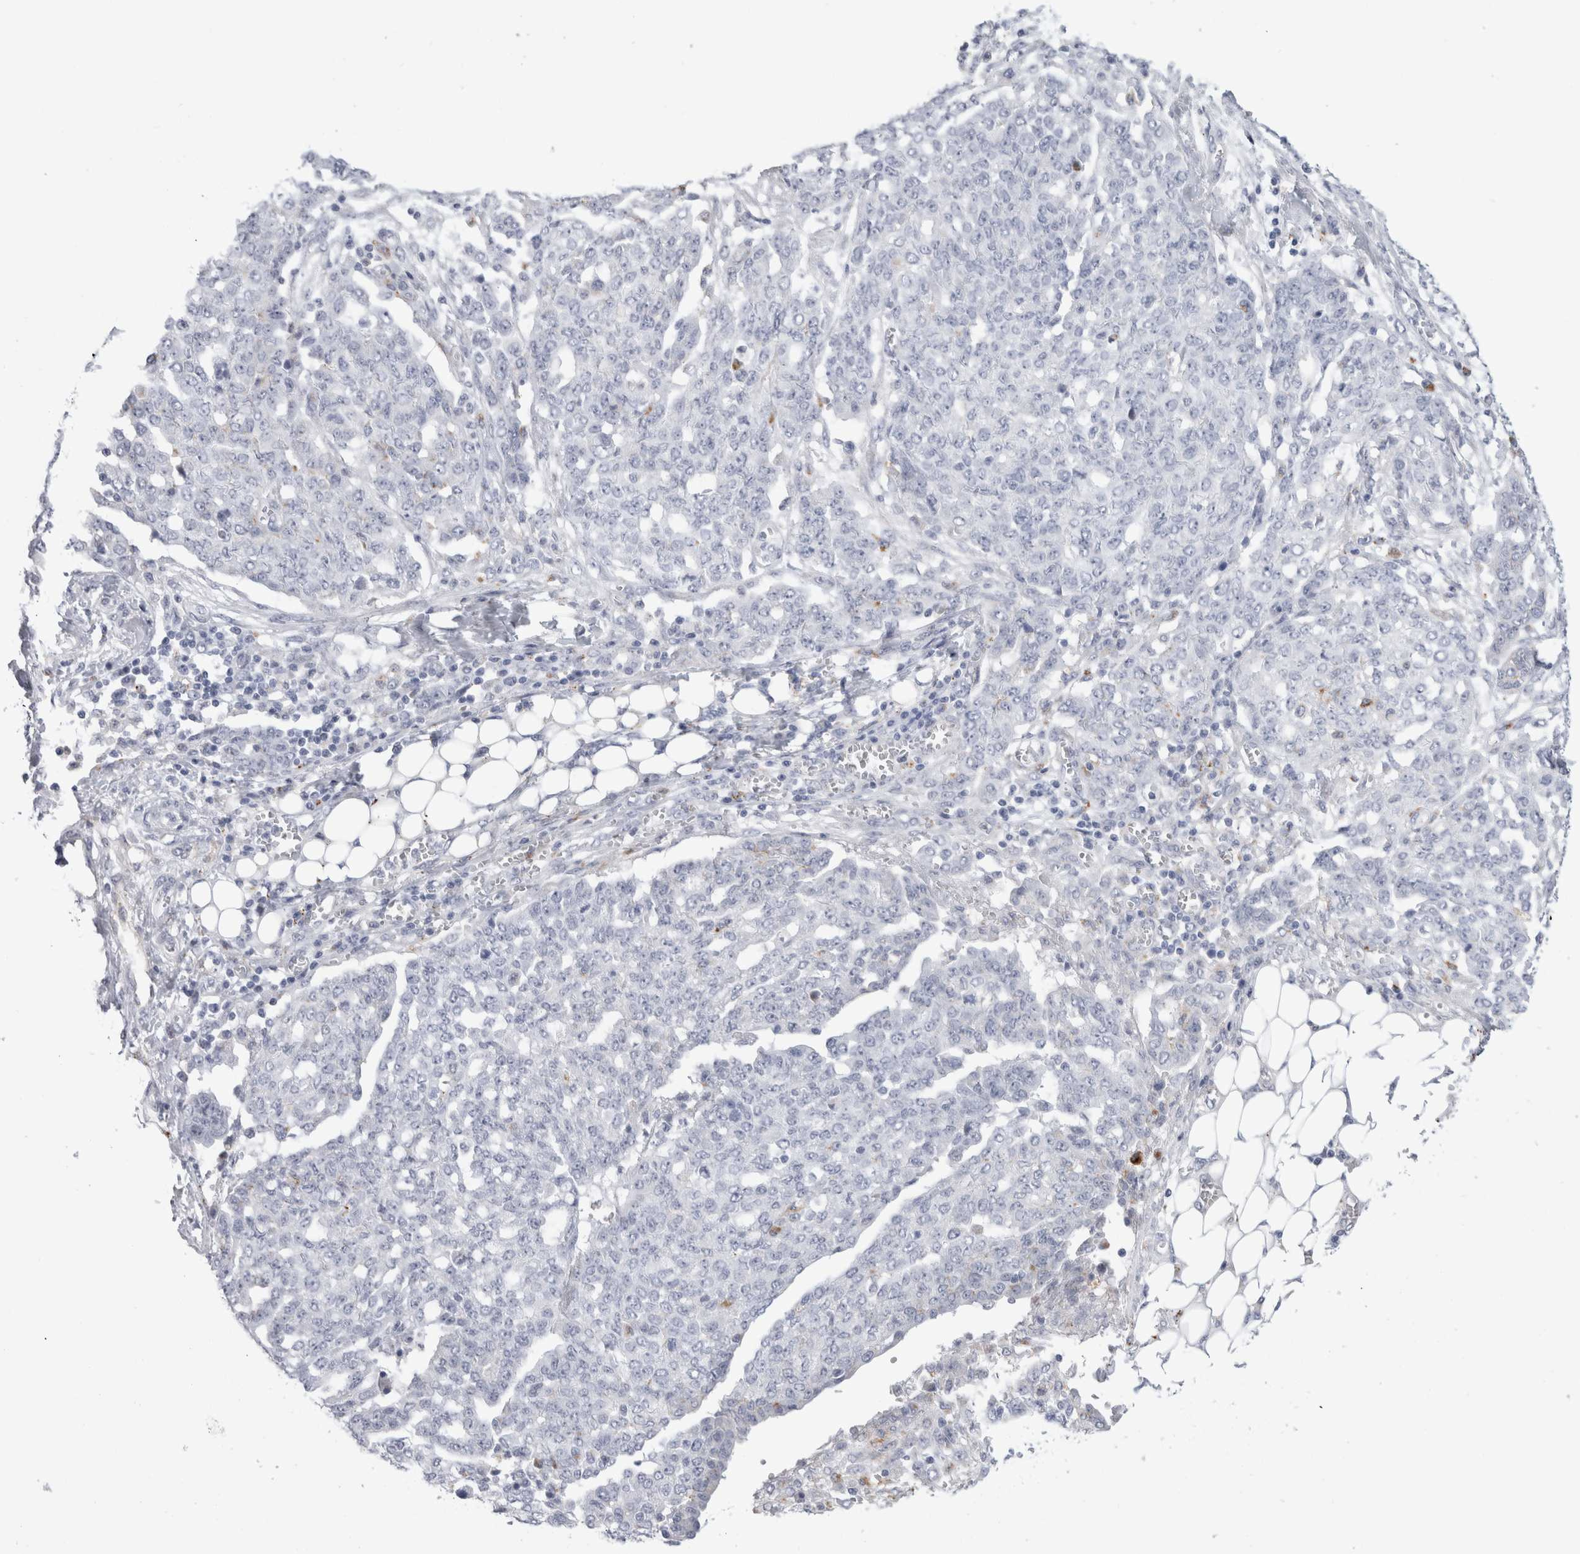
{"staining": {"intensity": "negative", "quantity": "none", "location": "none"}, "tissue": "ovarian cancer", "cell_type": "Tumor cells", "image_type": "cancer", "snomed": [{"axis": "morphology", "description": "Cystadenocarcinoma, serous, NOS"}, {"axis": "topography", "description": "Soft tissue"}, {"axis": "topography", "description": "Ovary"}], "caption": "Tumor cells show no significant protein staining in ovarian serous cystadenocarcinoma.", "gene": "ANKMY1", "patient": {"sex": "female", "age": 57}}